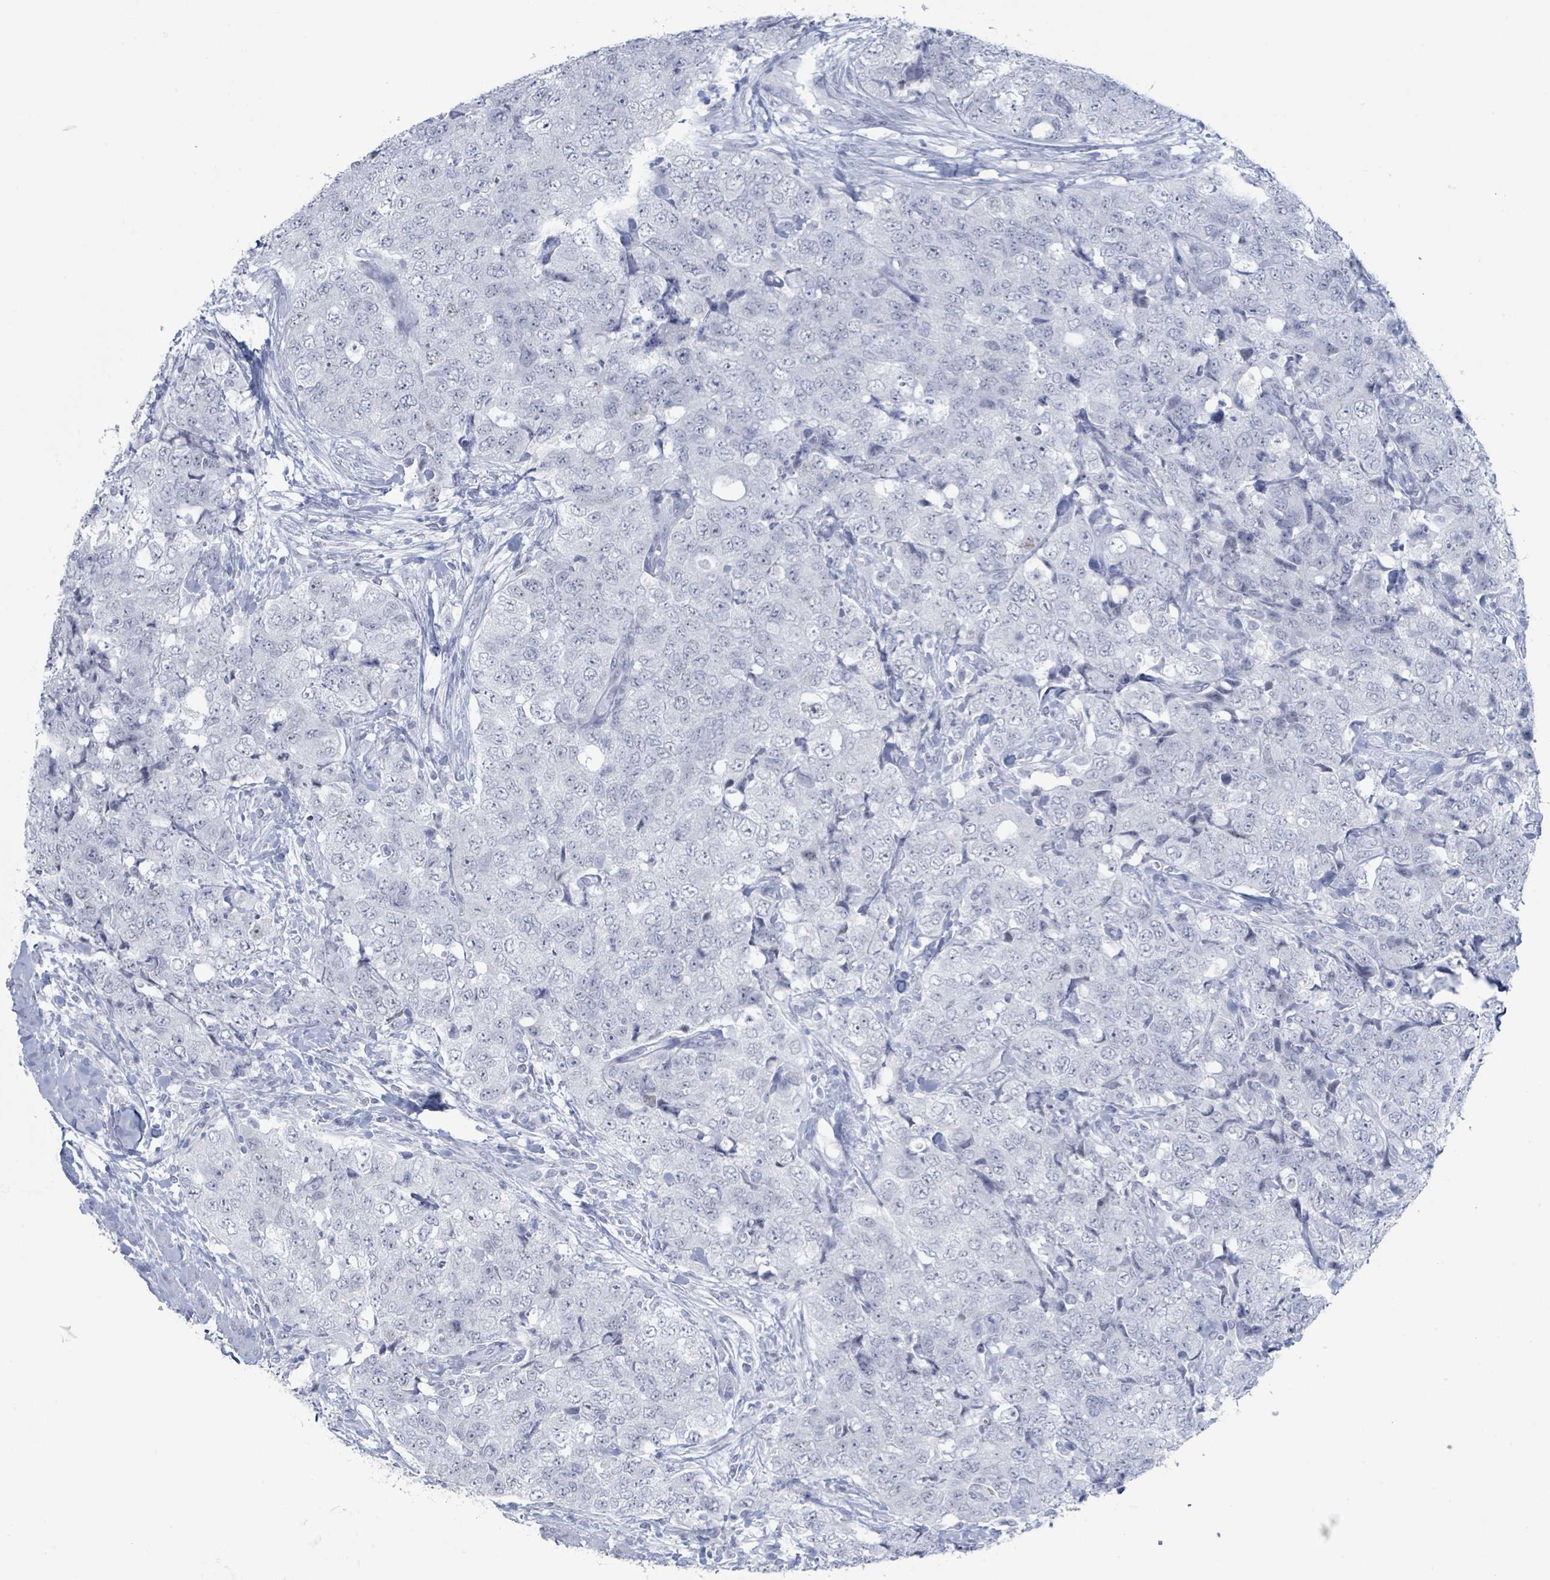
{"staining": {"intensity": "negative", "quantity": "none", "location": "none"}, "tissue": "urothelial cancer", "cell_type": "Tumor cells", "image_type": "cancer", "snomed": [{"axis": "morphology", "description": "Urothelial carcinoma, High grade"}, {"axis": "topography", "description": "Urinary bladder"}], "caption": "High power microscopy micrograph of an IHC micrograph of urothelial cancer, revealing no significant staining in tumor cells.", "gene": "GPR15LG", "patient": {"sex": "female", "age": 78}}